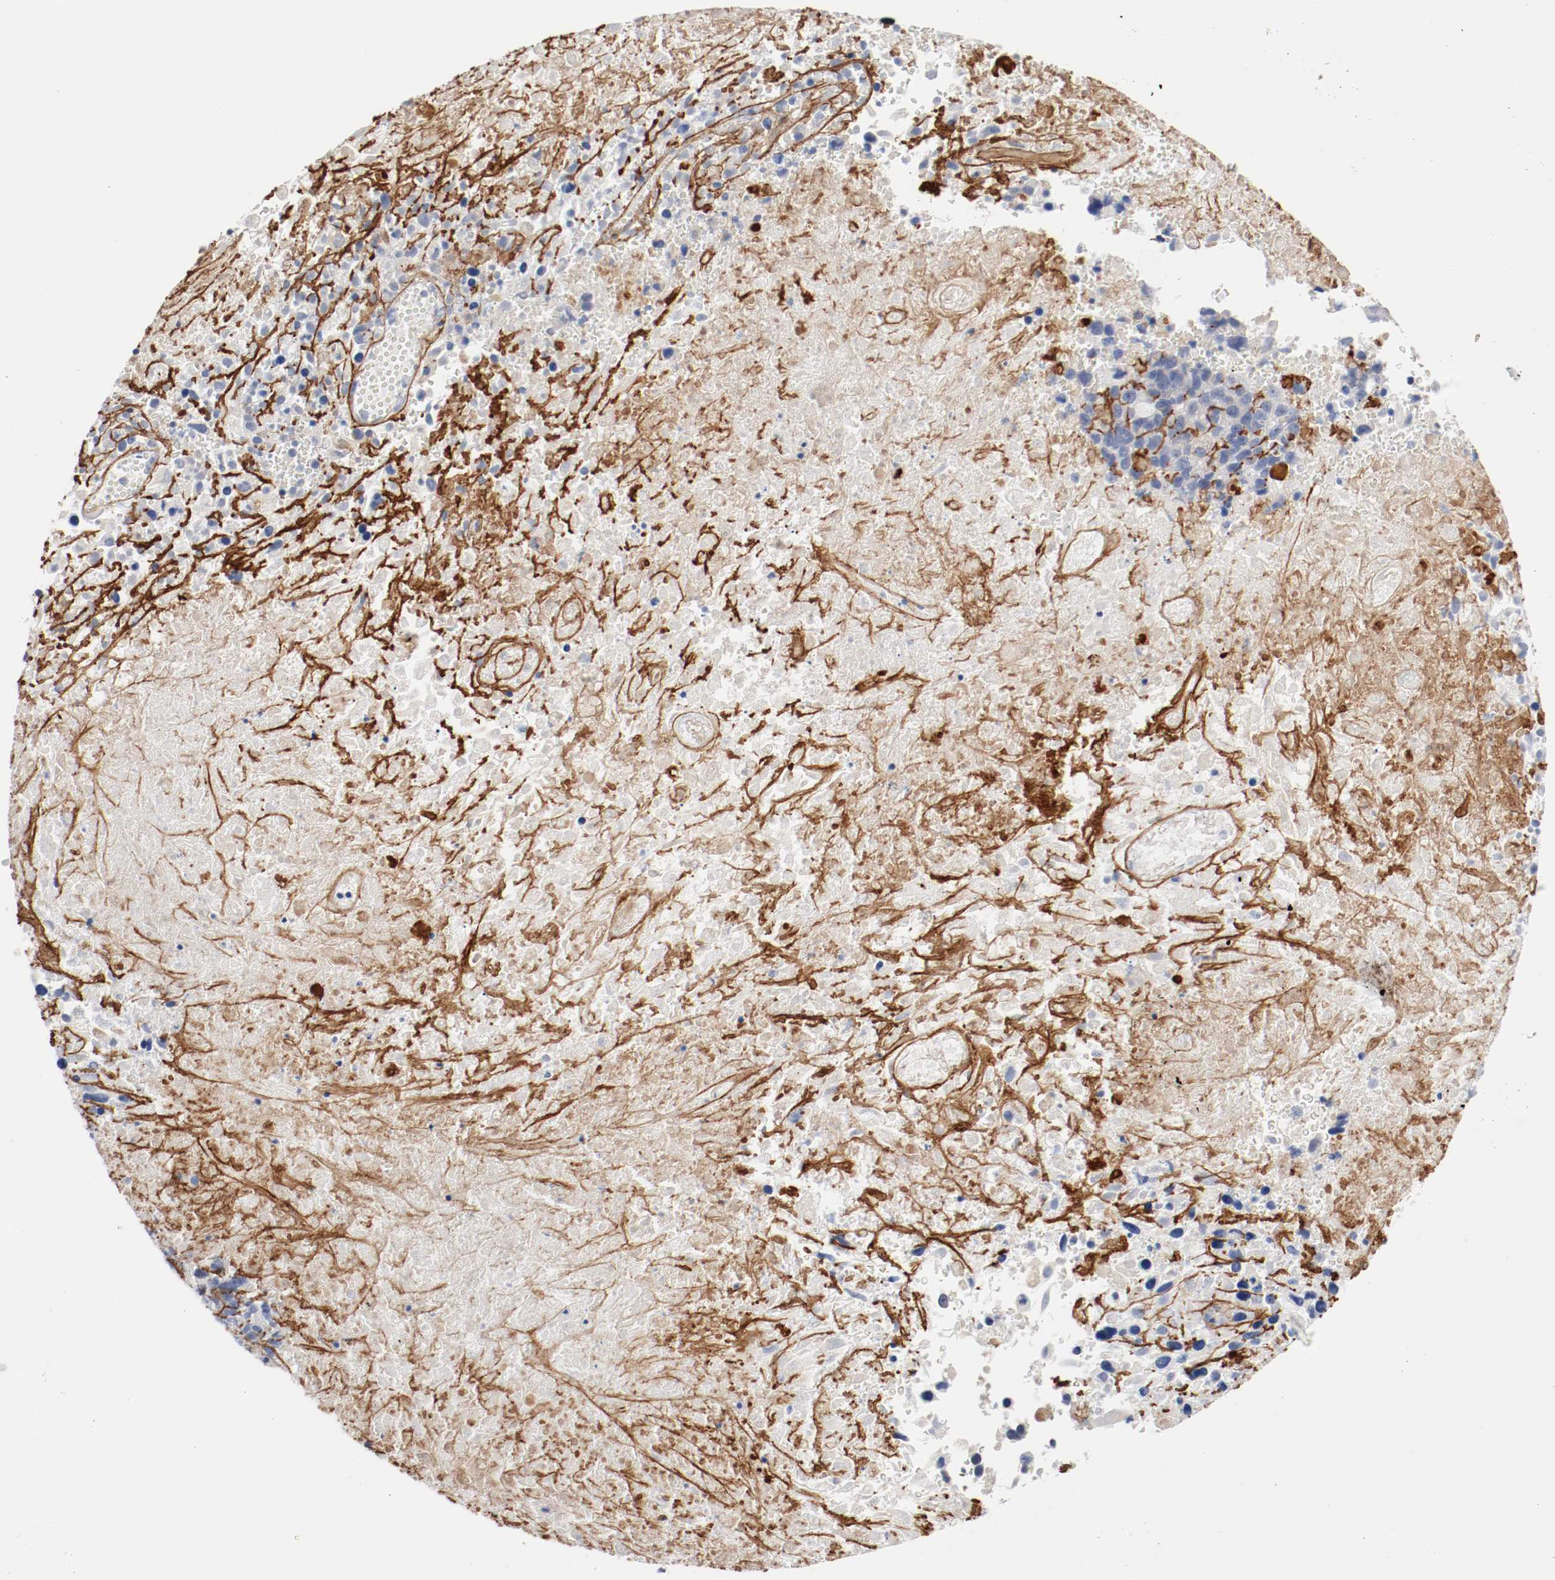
{"staining": {"intensity": "negative", "quantity": "none", "location": "none"}, "tissue": "melanoma", "cell_type": "Tumor cells", "image_type": "cancer", "snomed": [{"axis": "morphology", "description": "Malignant melanoma, Metastatic site"}, {"axis": "topography", "description": "Cerebral cortex"}], "caption": "Protein analysis of melanoma reveals no significant expression in tumor cells.", "gene": "TNC", "patient": {"sex": "female", "age": 52}}